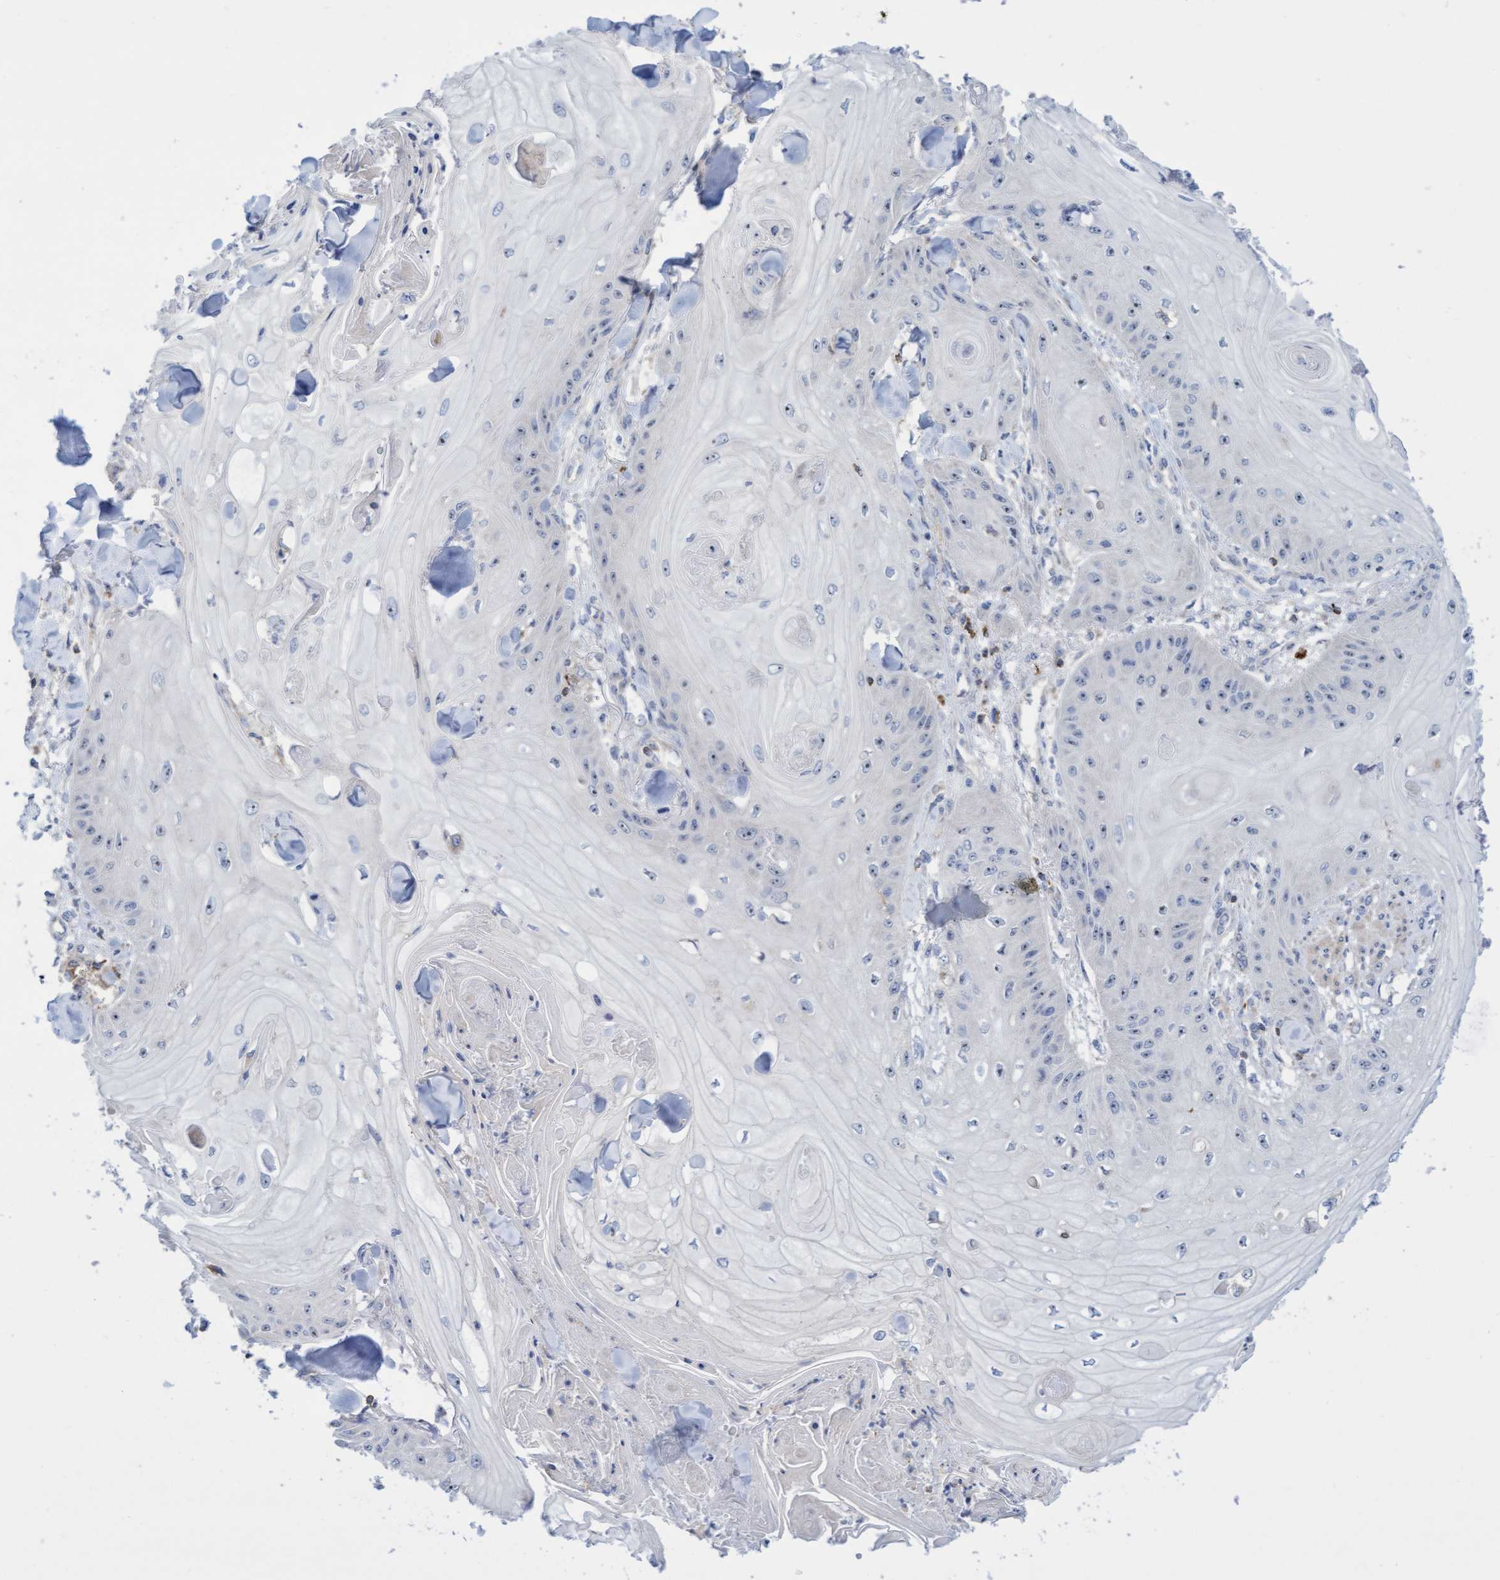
{"staining": {"intensity": "negative", "quantity": "none", "location": "none"}, "tissue": "skin cancer", "cell_type": "Tumor cells", "image_type": "cancer", "snomed": [{"axis": "morphology", "description": "Squamous cell carcinoma, NOS"}, {"axis": "topography", "description": "Skin"}], "caption": "IHC of skin squamous cell carcinoma displays no expression in tumor cells.", "gene": "FNBP1", "patient": {"sex": "male", "age": 74}}